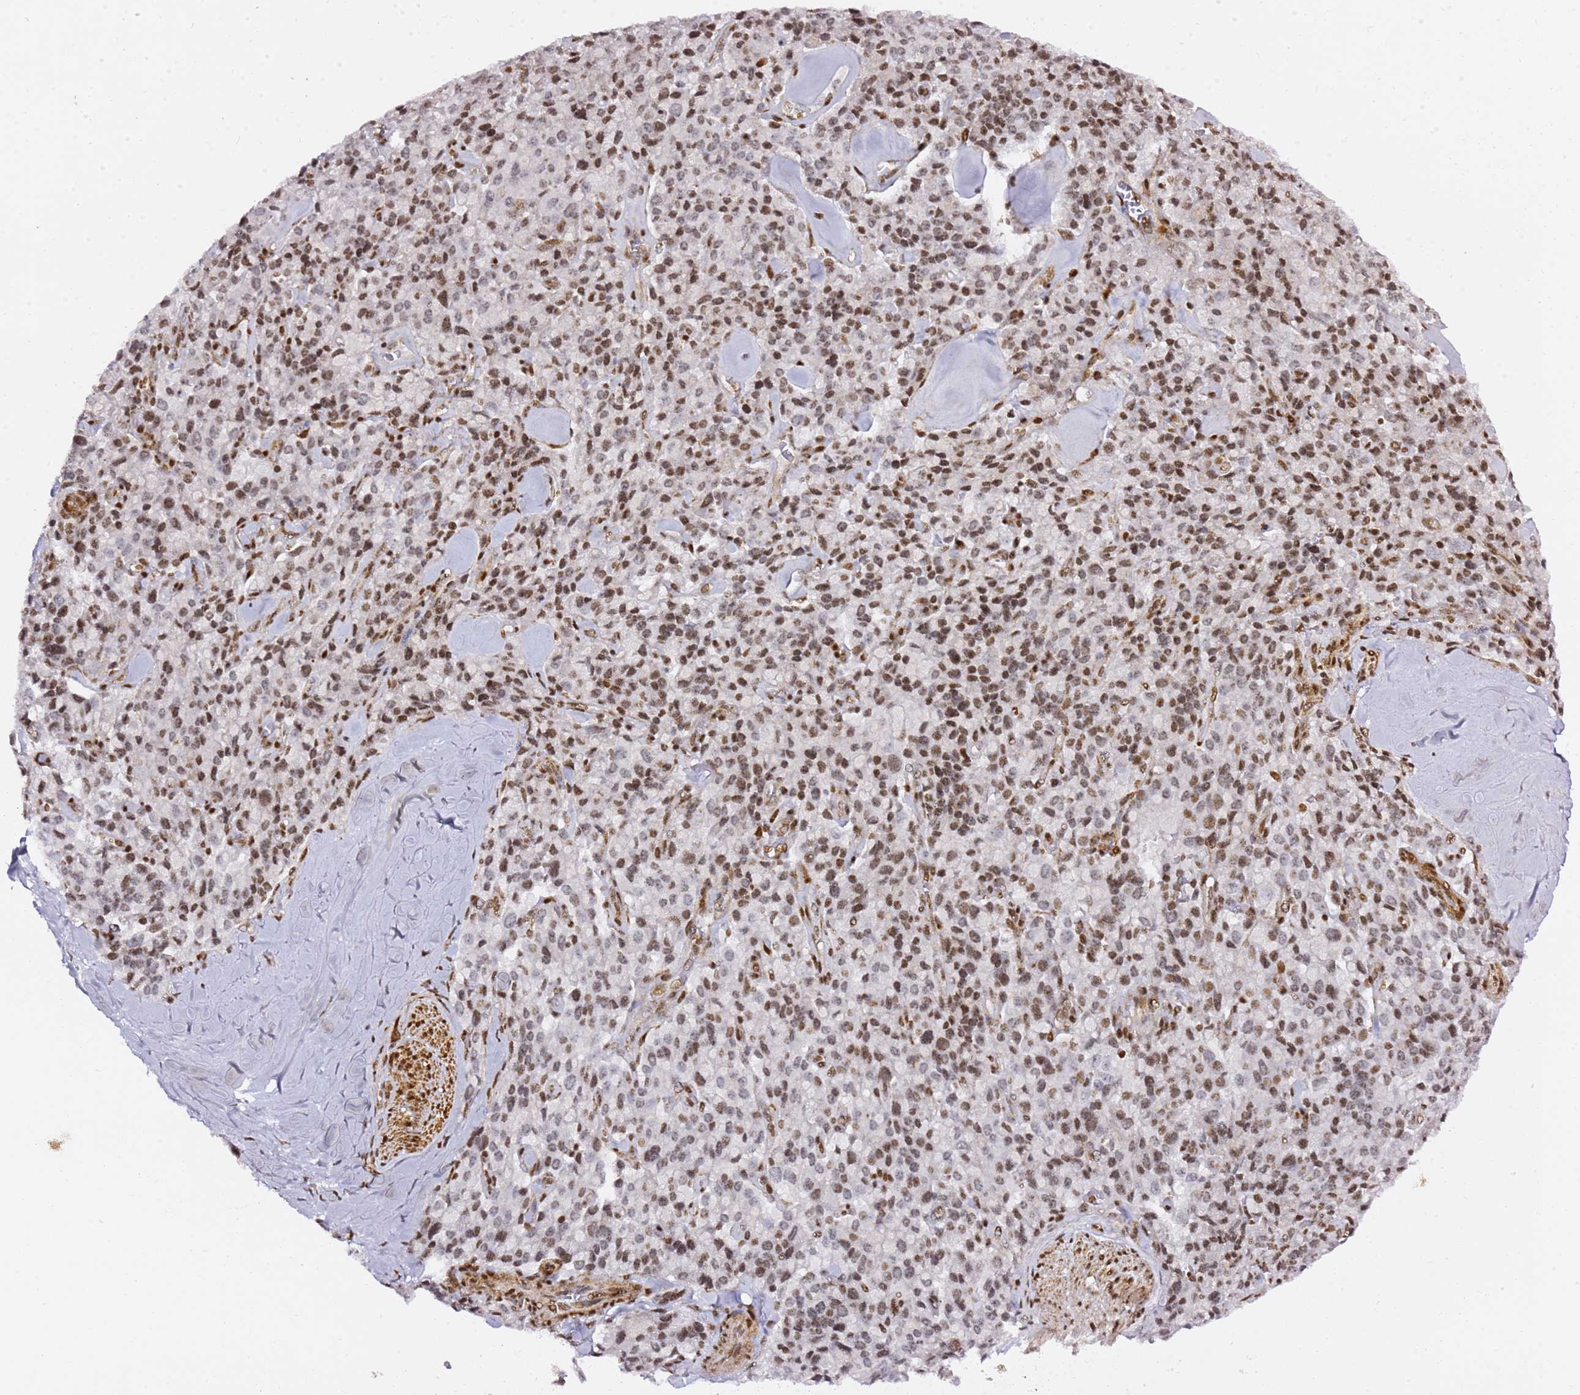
{"staining": {"intensity": "moderate", "quantity": ">75%", "location": "nuclear"}, "tissue": "pancreatic cancer", "cell_type": "Tumor cells", "image_type": "cancer", "snomed": [{"axis": "morphology", "description": "Adenocarcinoma, NOS"}, {"axis": "topography", "description": "Pancreas"}], "caption": "The micrograph shows staining of pancreatic adenocarcinoma, revealing moderate nuclear protein staining (brown color) within tumor cells.", "gene": "GBP2", "patient": {"sex": "male", "age": 65}}